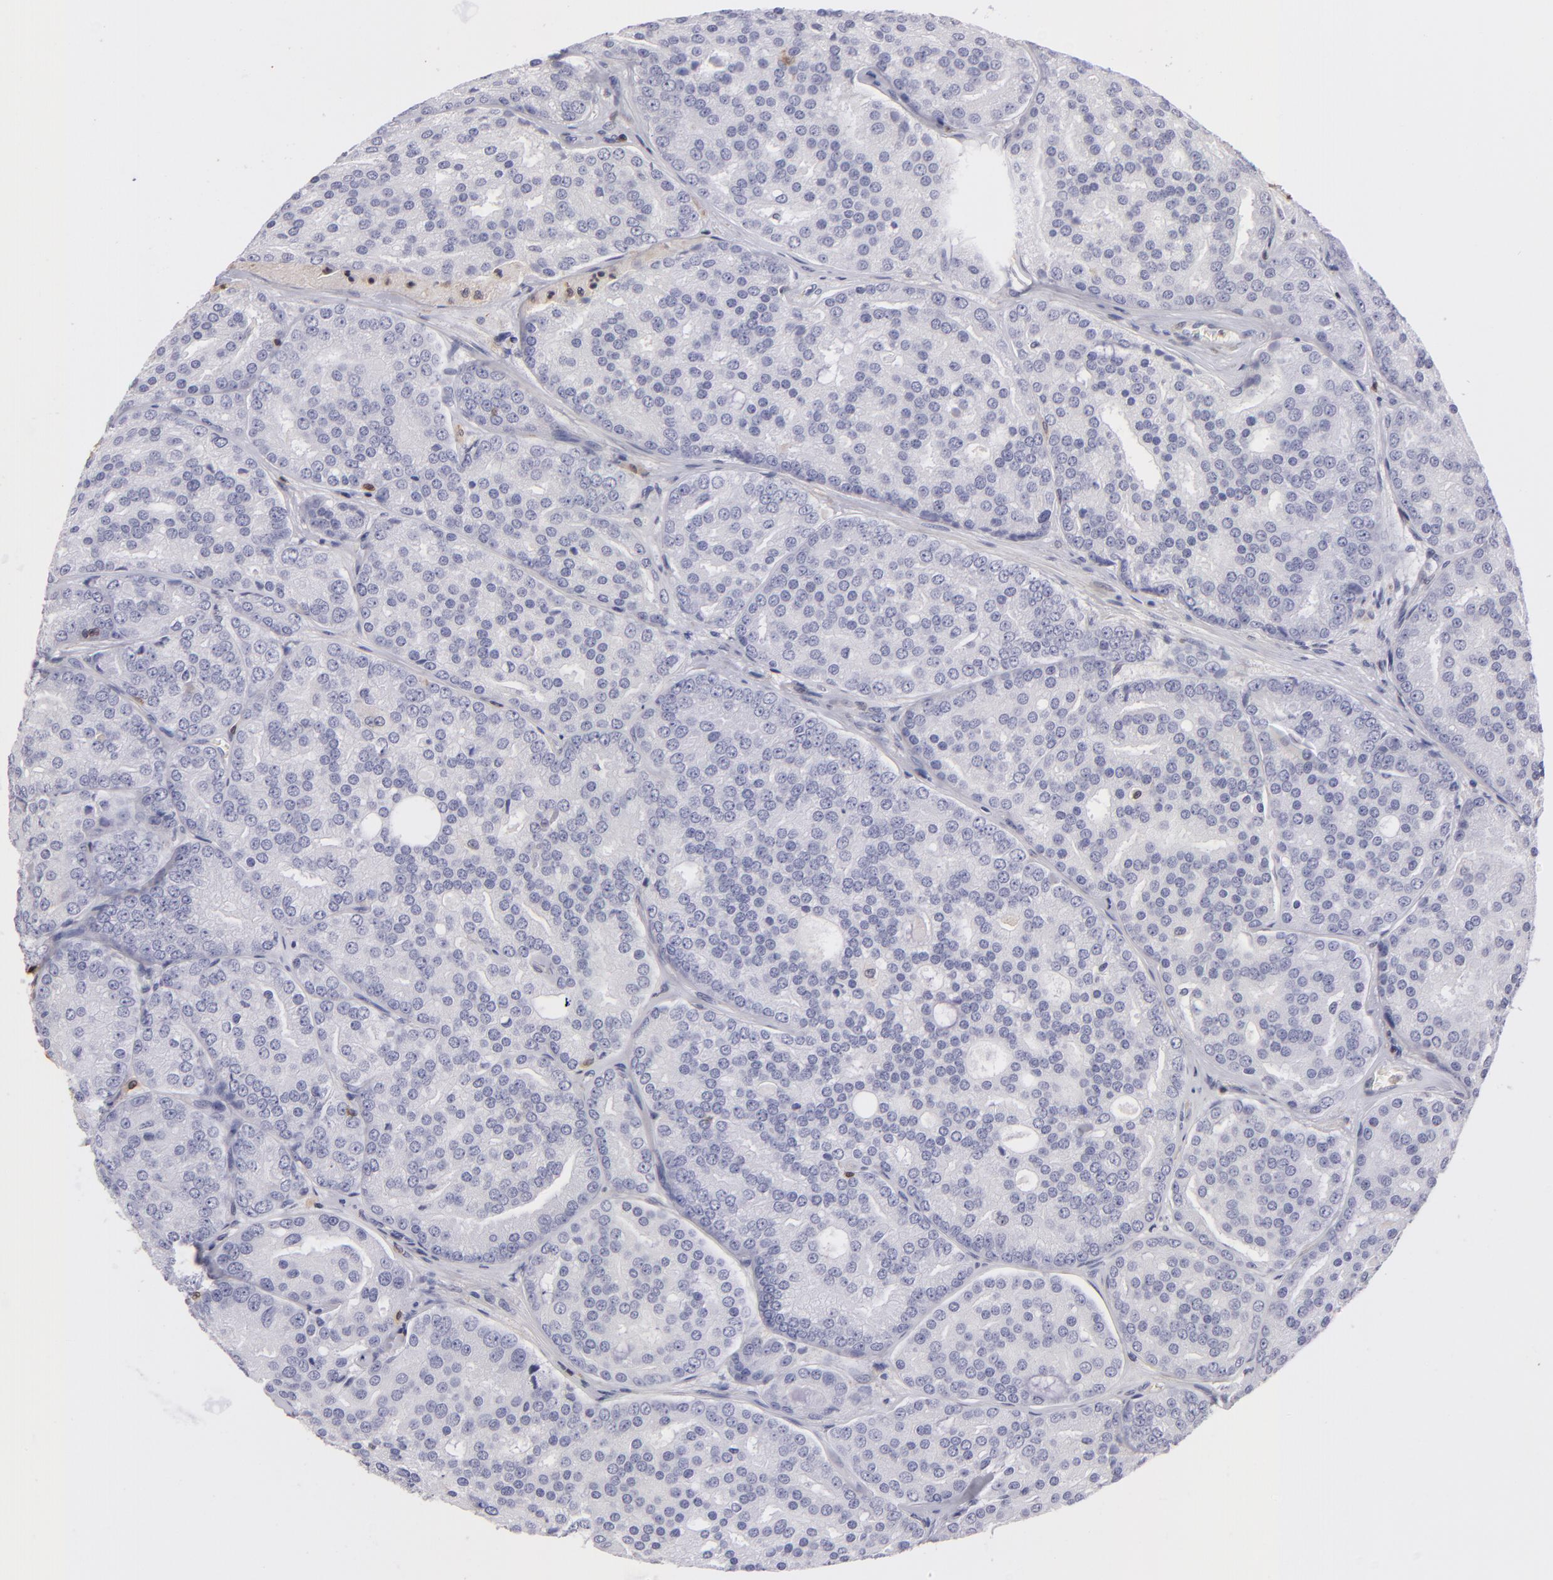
{"staining": {"intensity": "negative", "quantity": "none", "location": "none"}, "tissue": "prostate cancer", "cell_type": "Tumor cells", "image_type": "cancer", "snomed": [{"axis": "morphology", "description": "Adenocarcinoma, High grade"}, {"axis": "topography", "description": "Prostate"}], "caption": "IHC micrograph of human prostate adenocarcinoma (high-grade) stained for a protein (brown), which exhibits no positivity in tumor cells. The staining is performed using DAB (3,3'-diaminobenzidine) brown chromogen with nuclei counter-stained in using hematoxylin.", "gene": "S100A2", "patient": {"sex": "male", "age": 64}}